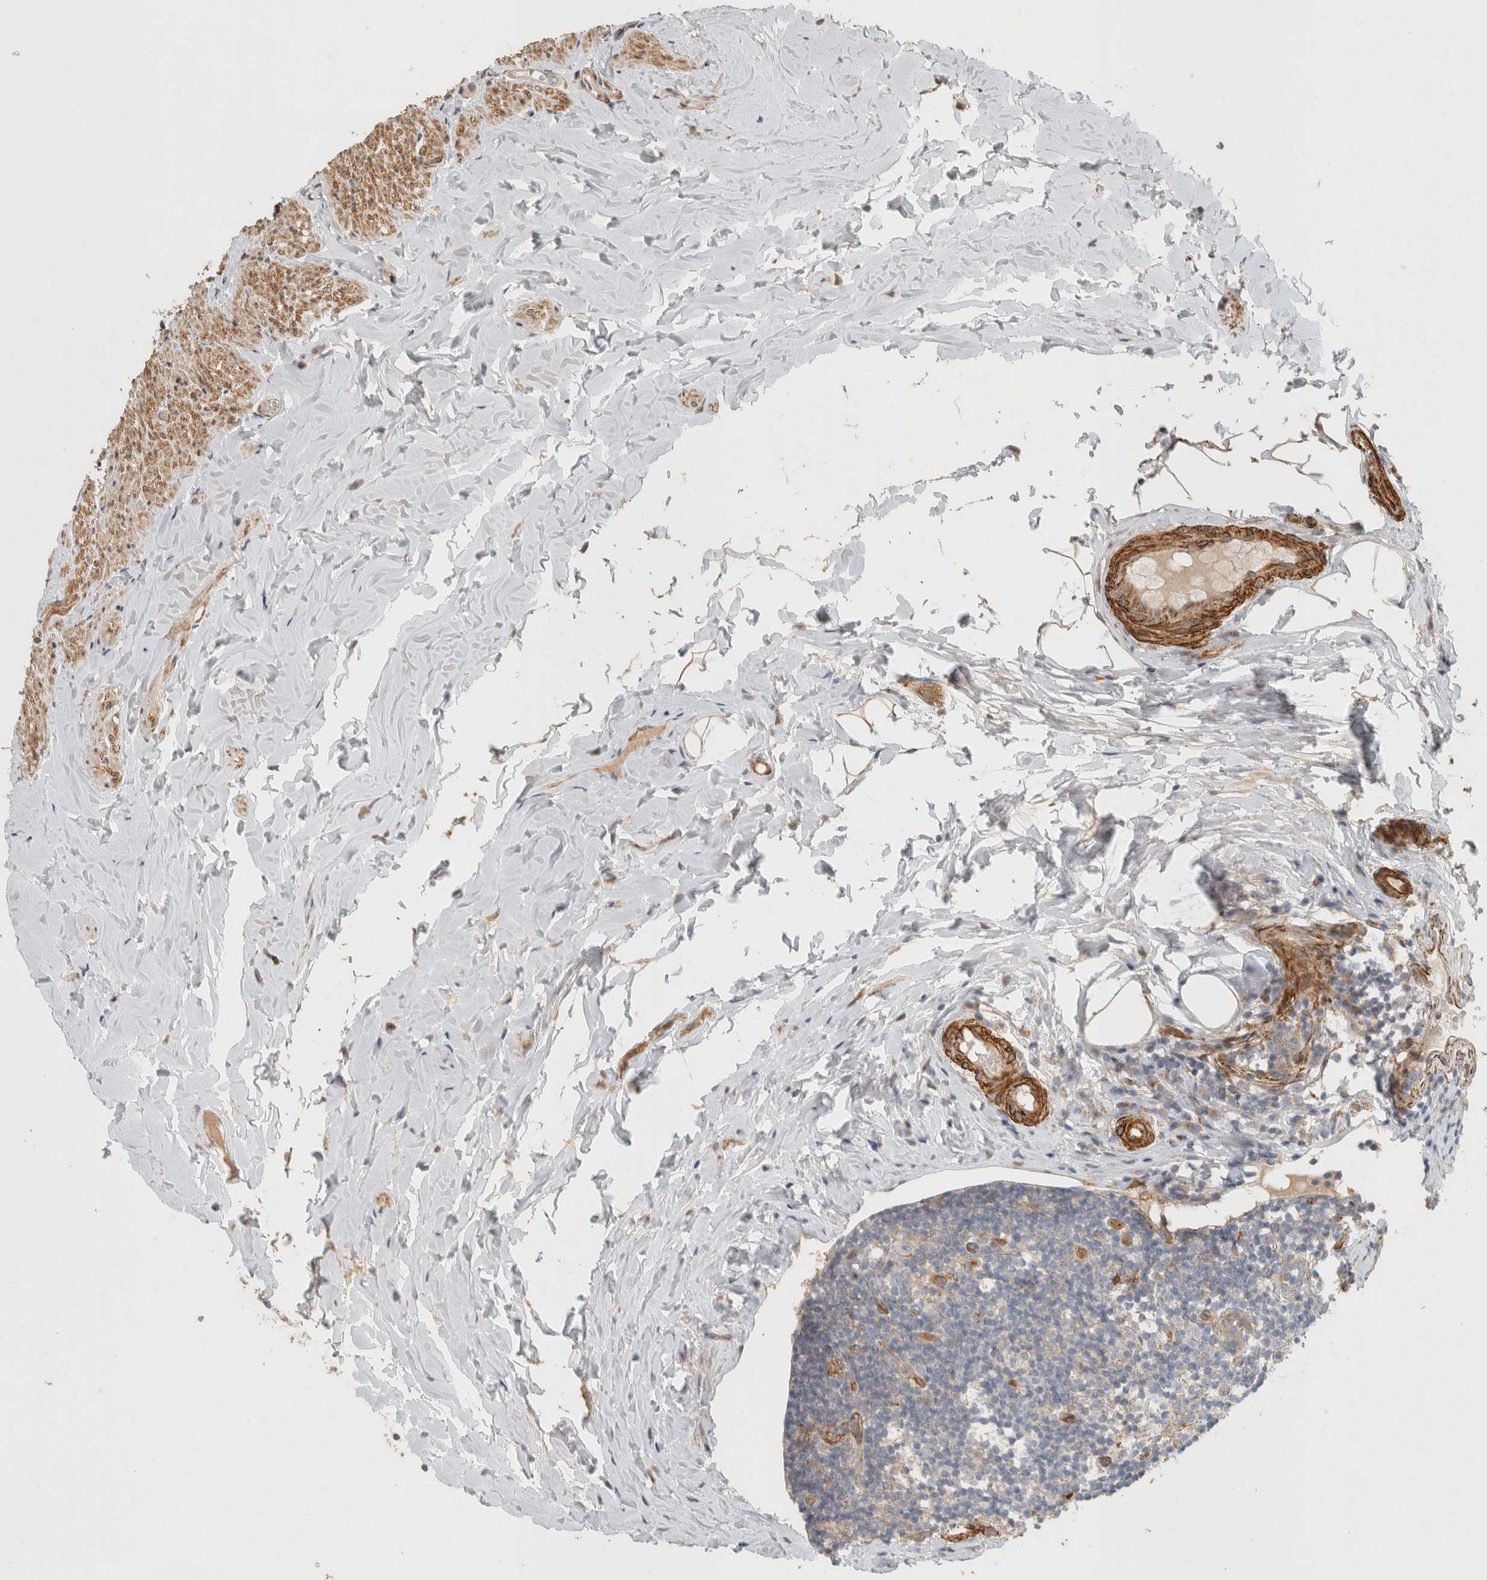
{"staining": {"intensity": "moderate", "quantity": ">75%", "location": "cytoplasmic/membranous"}, "tissue": "appendix", "cell_type": "Glandular cells", "image_type": "normal", "snomed": [{"axis": "morphology", "description": "Normal tissue, NOS"}, {"axis": "topography", "description": "Appendix"}], "caption": "Immunohistochemical staining of benign appendix exhibits medium levels of moderate cytoplasmic/membranous positivity in approximately >75% of glandular cells.", "gene": "SIPA1L2", "patient": {"sex": "female", "age": 20}}